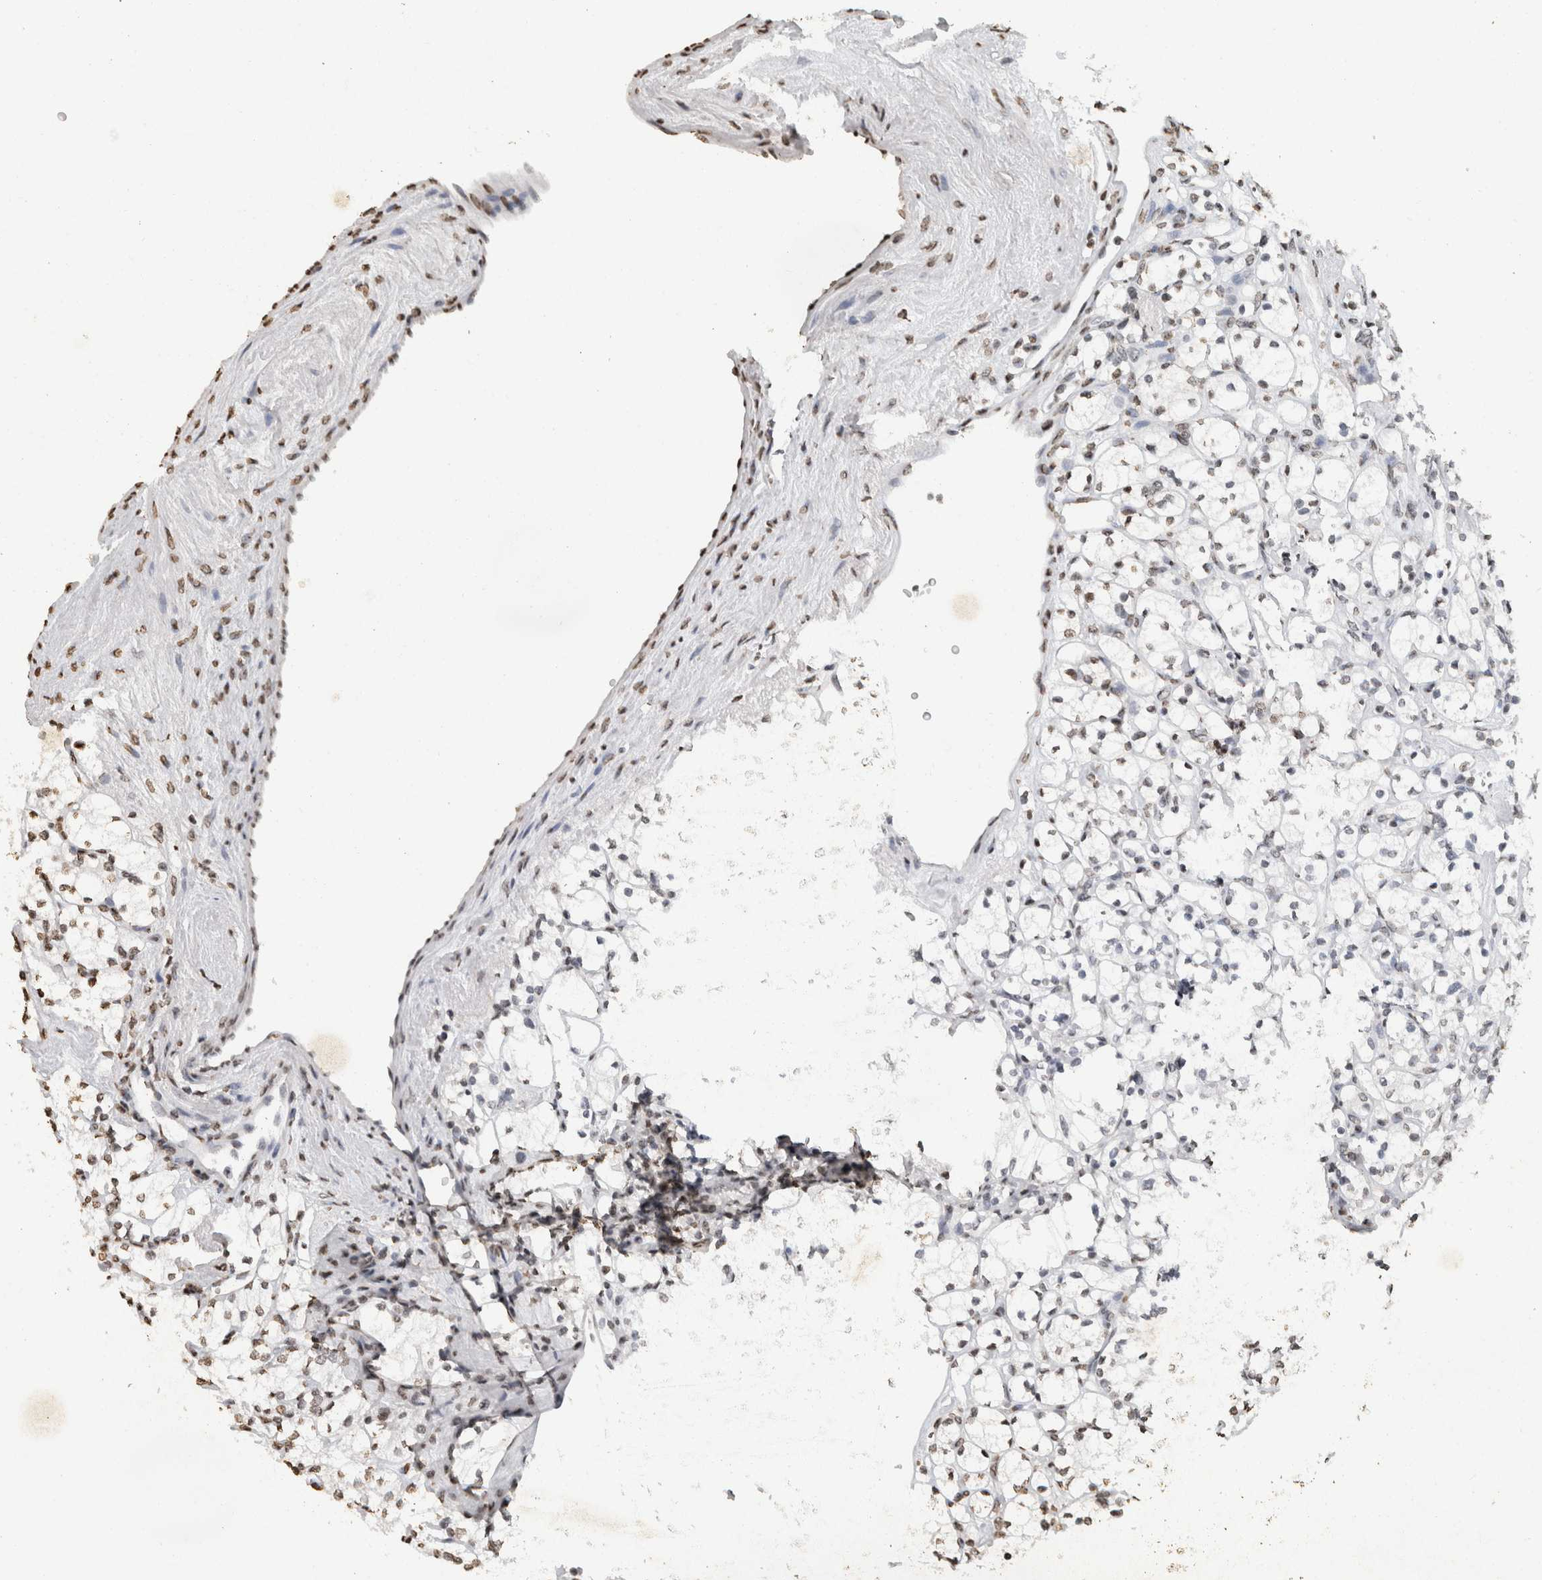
{"staining": {"intensity": "weak", "quantity": "<25%", "location": "nuclear"}, "tissue": "renal cancer", "cell_type": "Tumor cells", "image_type": "cancer", "snomed": [{"axis": "morphology", "description": "Adenocarcinoma, NOS"}, {"axis": "topography", "description": "Kidney"}], "caption": "There is no significant staining in tumor cells of renal cancer (adenocarcinoma).", "gene": "CNTN1", "patient": {"sex": "male", "age": 77}}